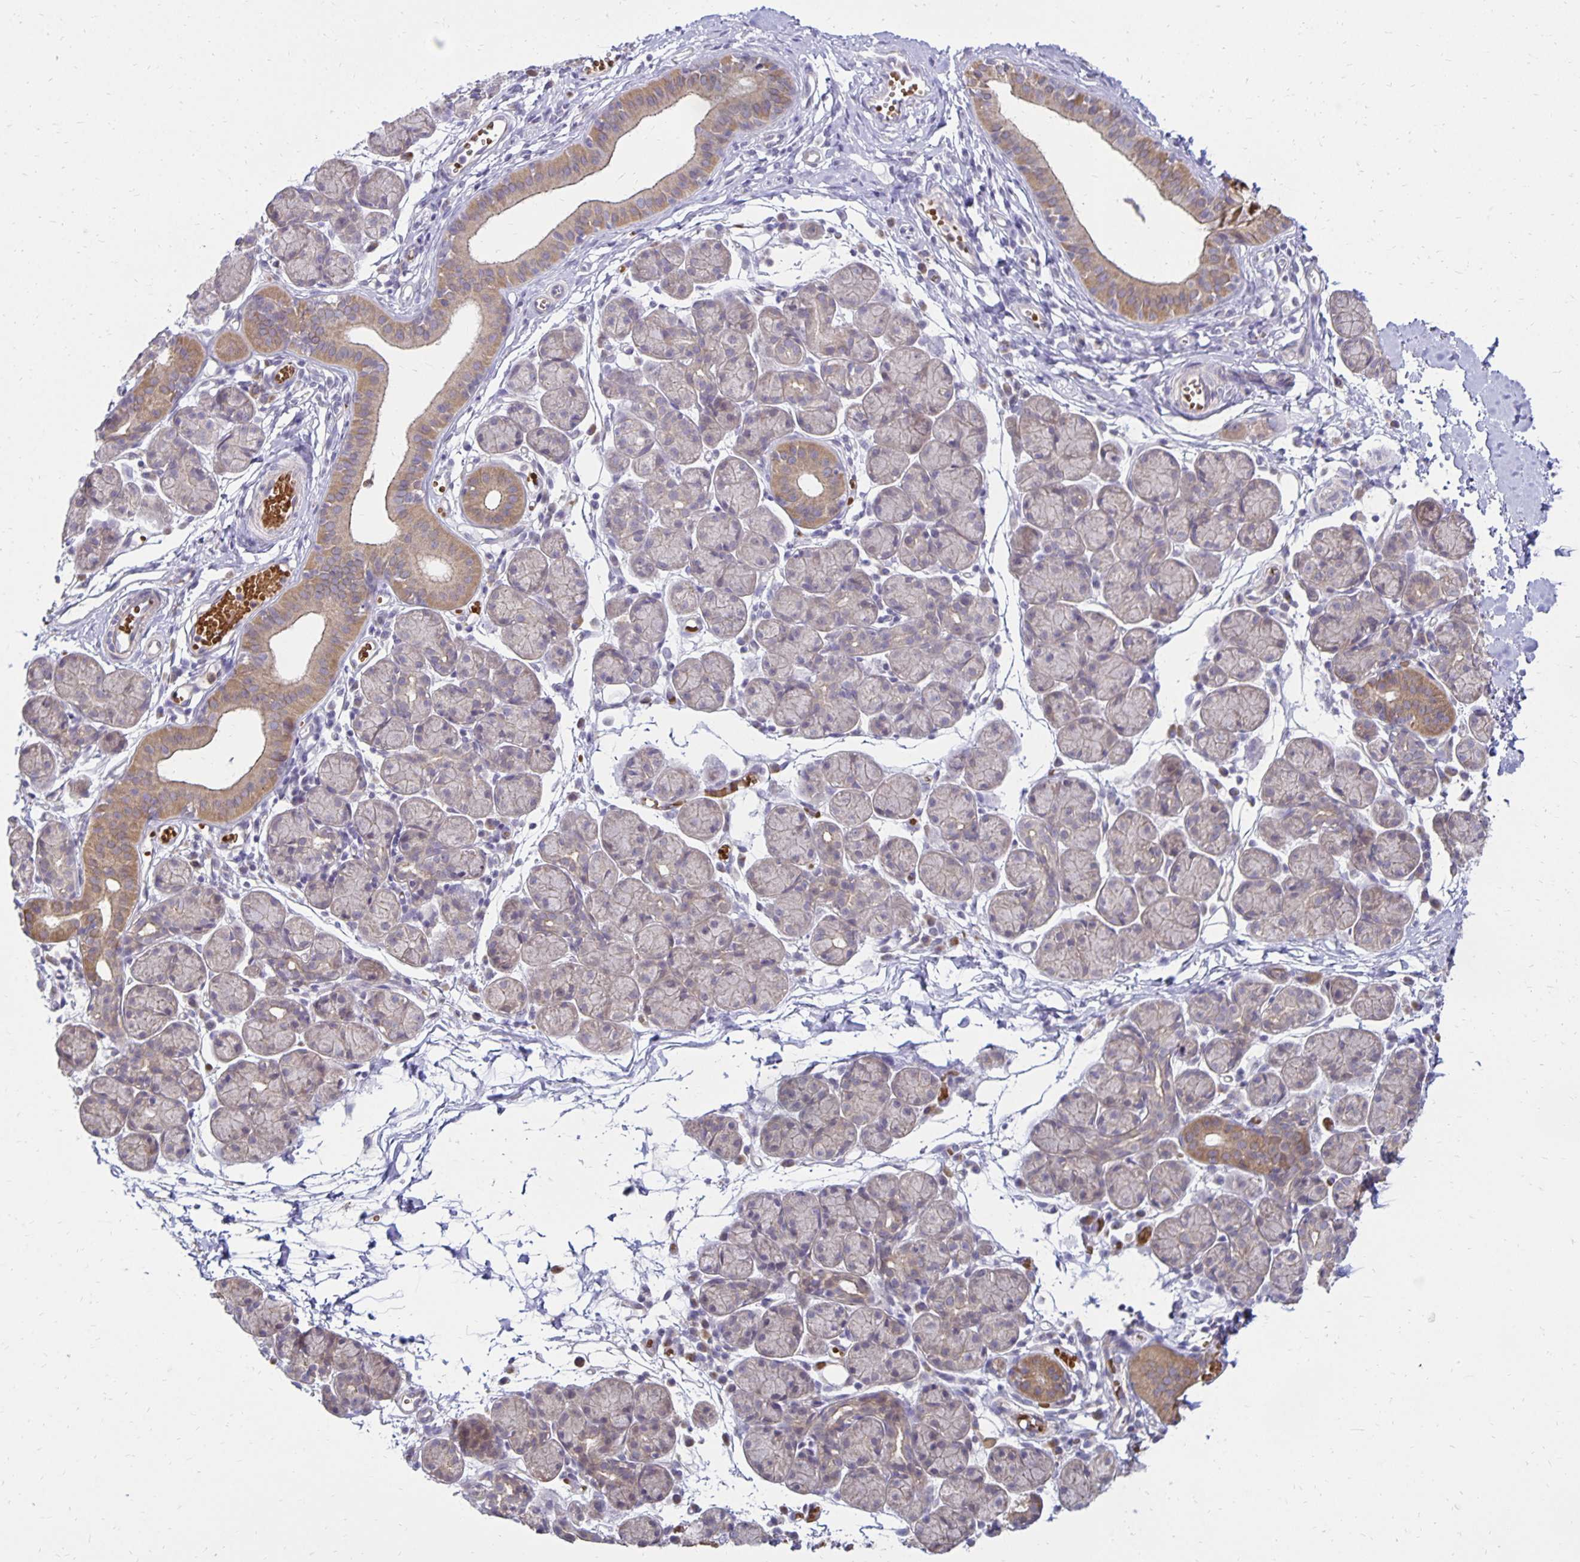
{"staining": {"intensity": "moderate", "quantity": "<25%", "location": "cytoplasmic/membranous"}, "tissue": "salivary gland", "cell_type": "Glandular cells", "image_type": "normal", "snomed": [{"axis": "morphology", "description": "Normal tissue, NOS"}, {"axis": "morphology", "description": "Inflammation, NOS"}, {"axis": "topography", "description": "Lymph node"}, {"axis": "topography", "description": "Salivary gland"}], "caption": "The immunohistochemical stain labels moderate cytoplasmic/membranous expression in glandular cells of normal salivary gland. The protein is stained brown, and the nuclei are stained in blue (DAB (3,3'-diaminobenzidine) IHC with brightfield microscopy, high magnification).", "gene": "FN3K", "patient": {"sex": "male", "age": 3}}